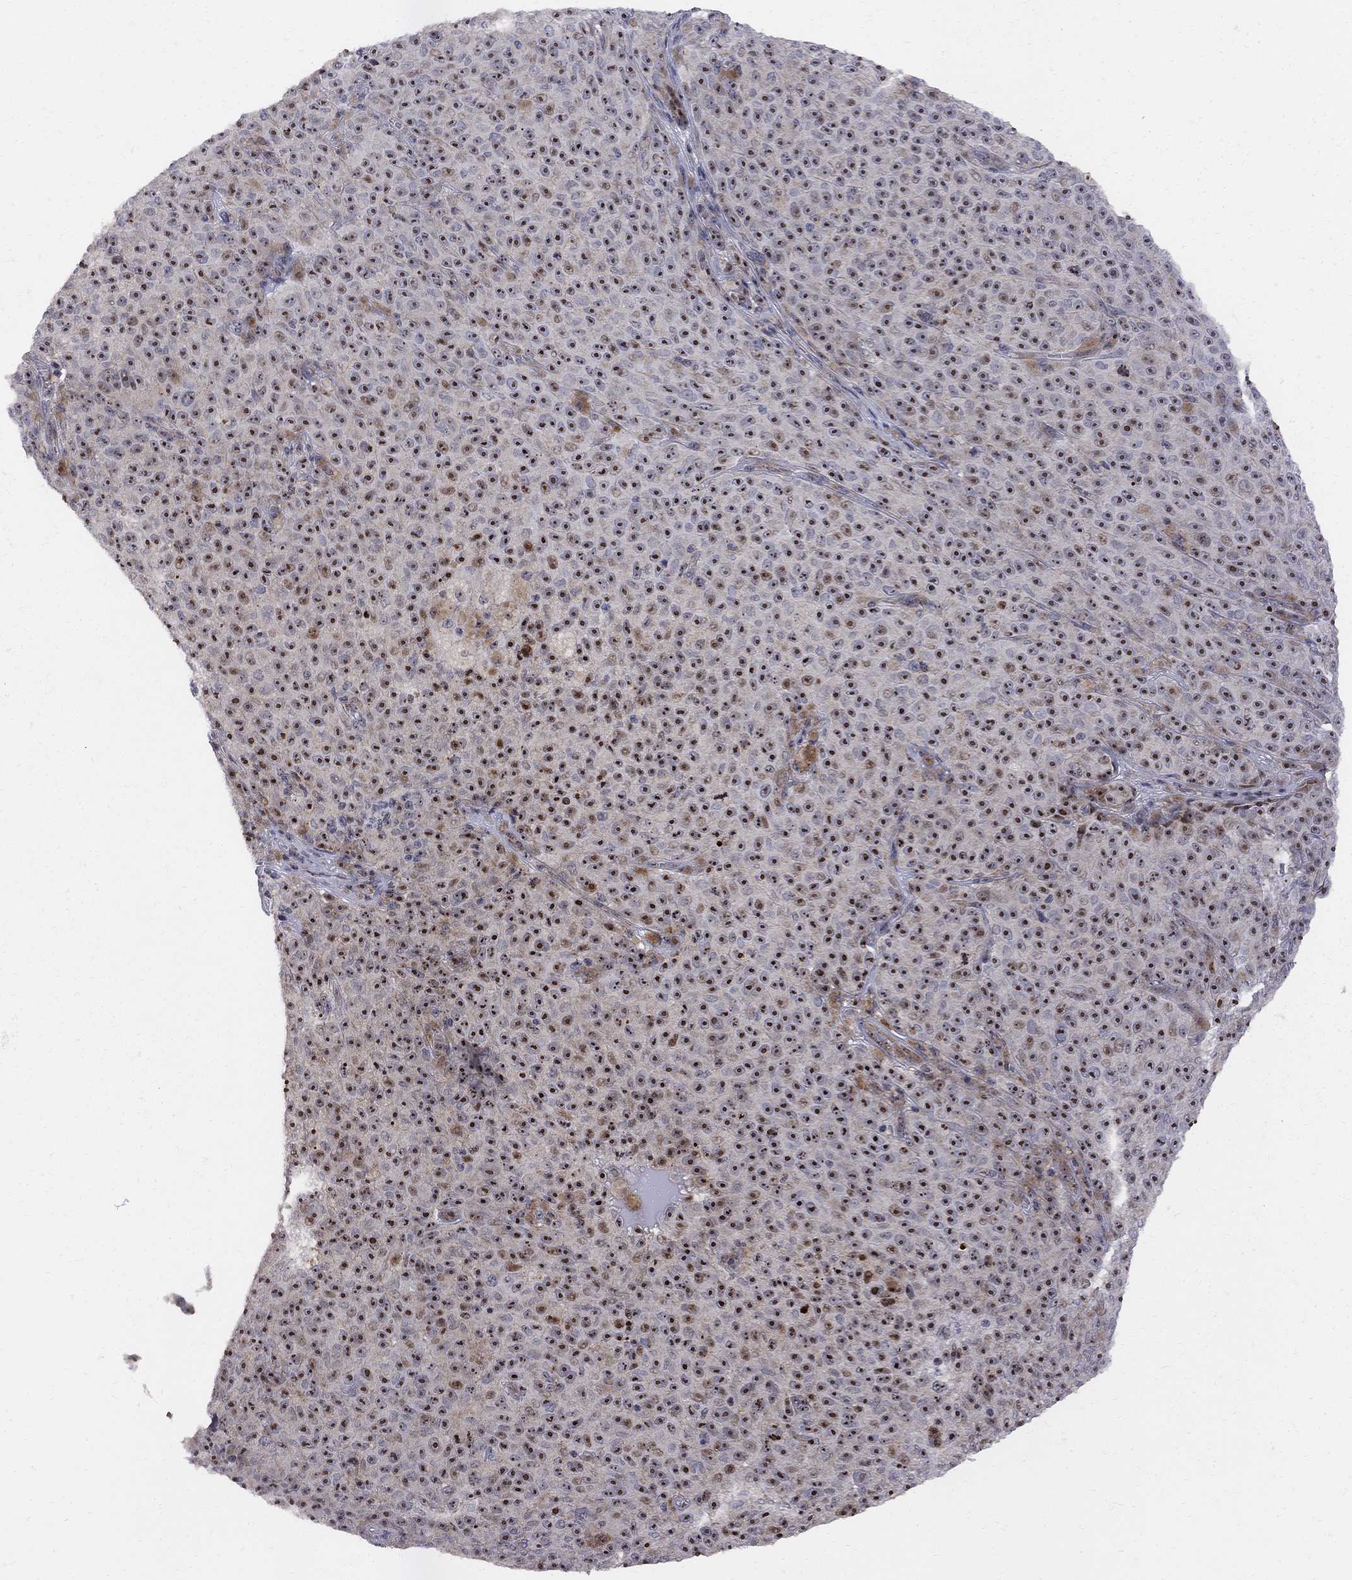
{"staining": {"intensity": "strong", "quantity": ">75%", "location": "nuclear"}, "tissue": "melanoma", "cell_type": "Tumor cells", "image_type": "cancer", "snomed": [{"axis": "morphology", "description": "Malignant melanoma, NOS"}, {"axis": "topography", "description": "Skin"}], "caption": "IHC of human melanoma demonstrates high levels of strong nuclear staining in approximately >75% of tumor cells.", "gene": "DHX33", "patient": {"sex": "female", "age": 82}}